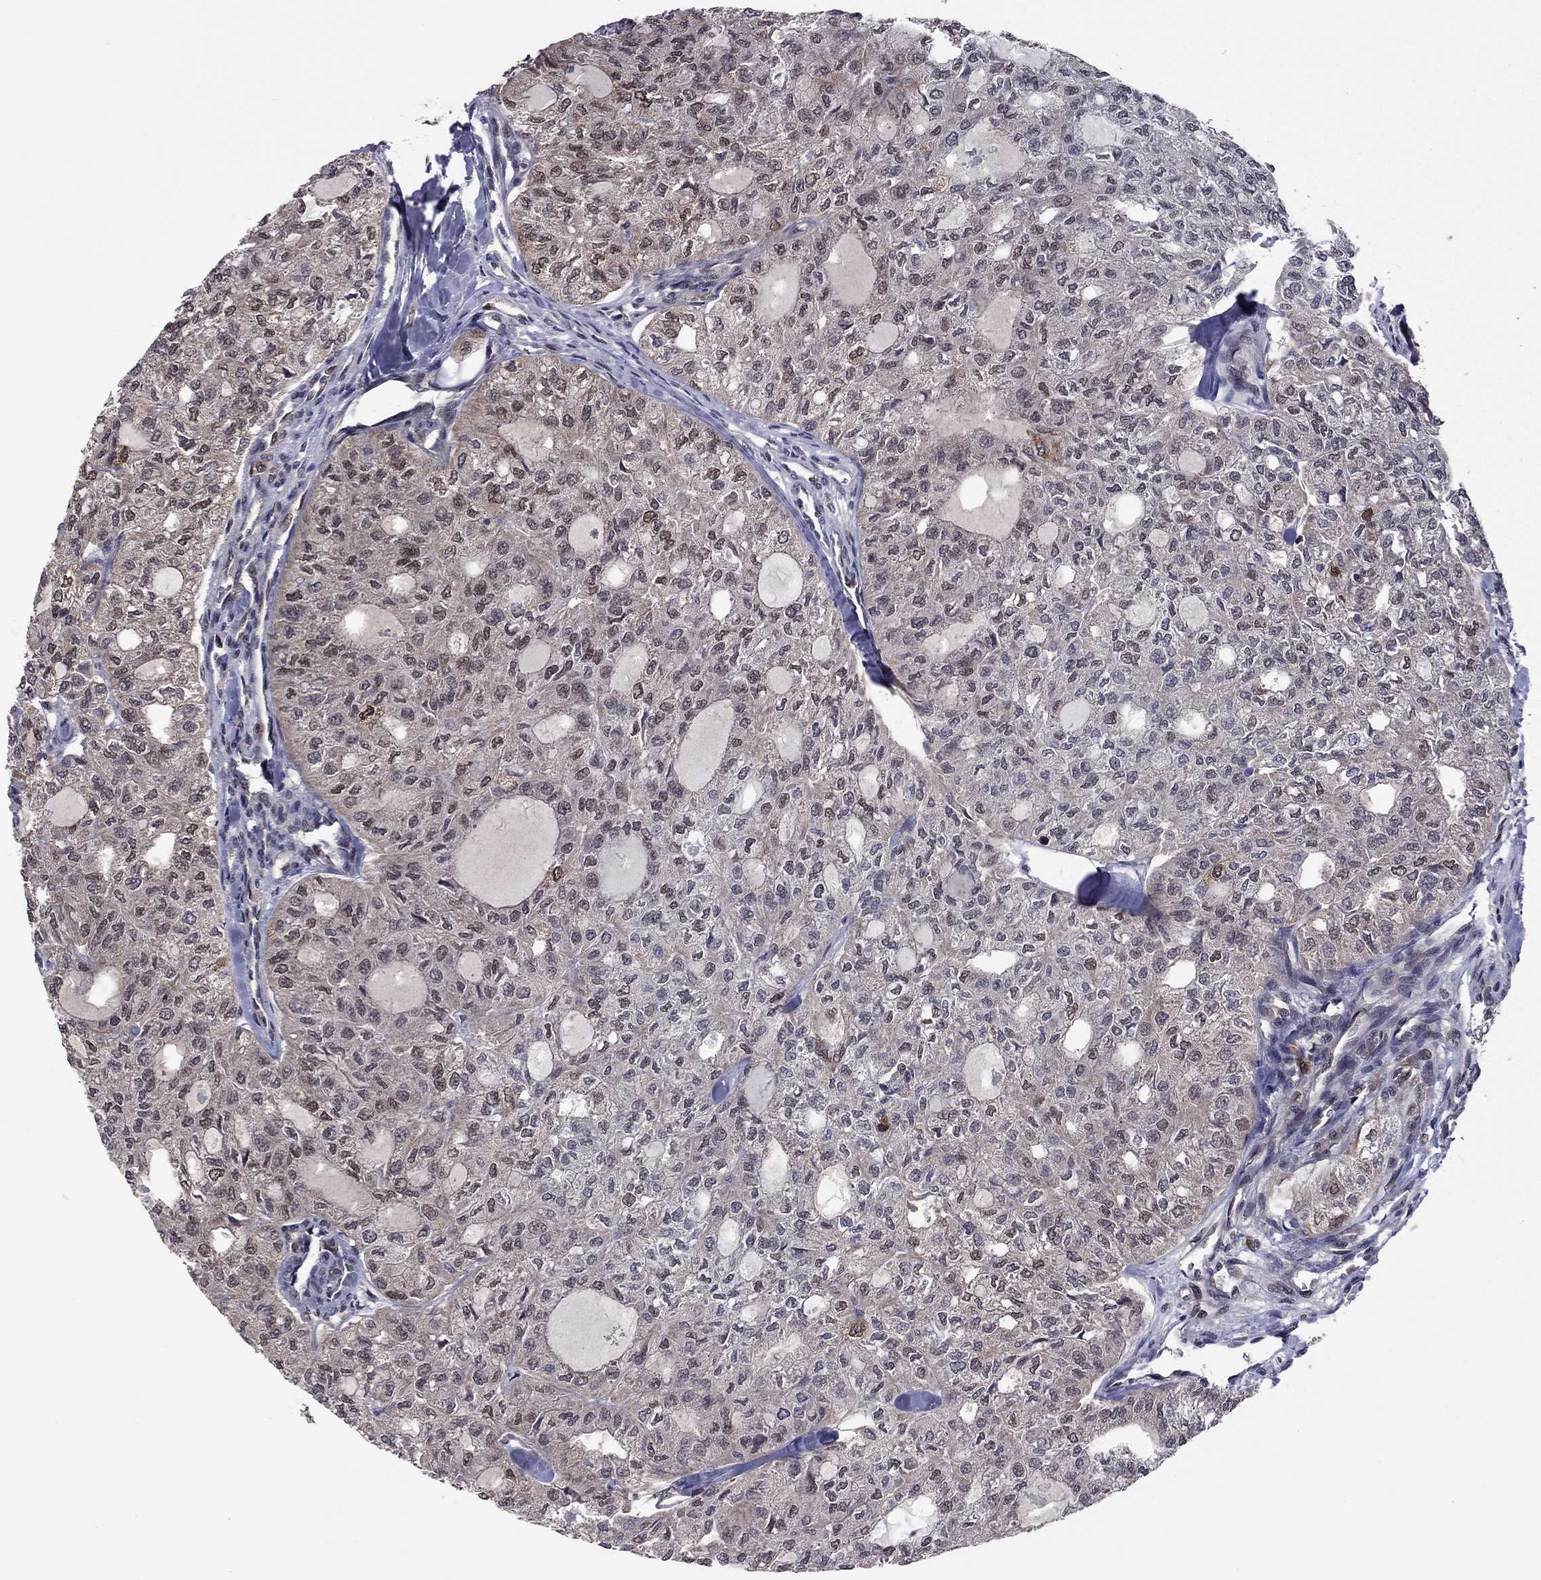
{"staining": {"intensity": "moderate", "quantity": "<25%", "location": "cytoplasmic/membranous"}, "tissue": "thyroid cancer", "cell_type": "Tumor cells", "image_type": "cancer", "snomed": [{"axis": "morphology", "description": "Follicular adenoma carcinoma, NOS"}, {"axis": "topography", "description": "Thyroid gland"}], "caption": "Human thyroid cancer stained with a brown dye demonstrates moderate cytoplasmic/membranous positive staining in approximately <25% of tumor cells.", "gene": "GPAA1", "patient": {"sex": "male", "age": 75}}